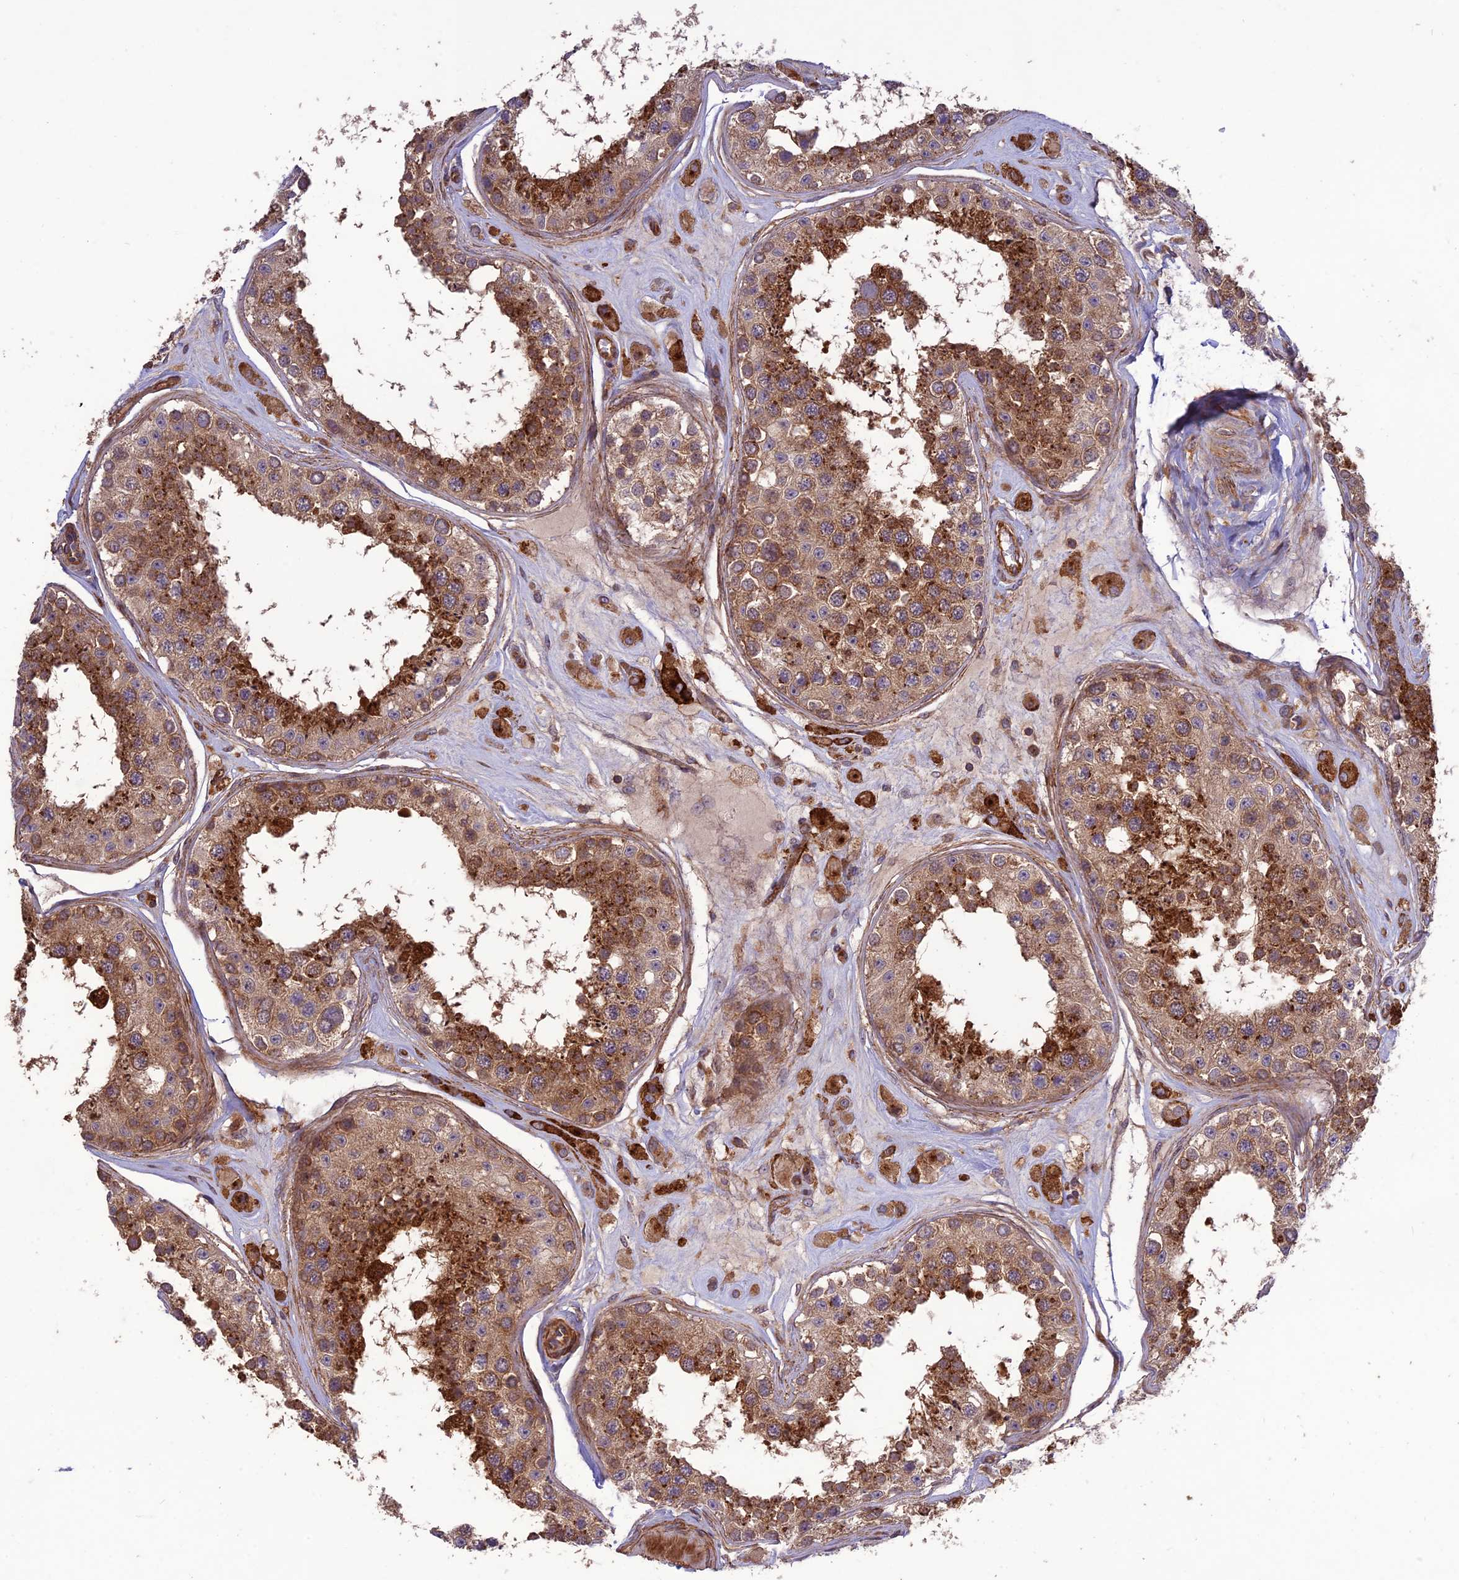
{"staining": {"intensity": "strong", "quantity": ">75%", "location": "cytoplasmic/membranous"}, "tissue": "testis", "cell_type": "Cells in seminiferous ducts", "image_type": "normal", "snomed": [{"axis": "morphology", "description": "Normal tissue, NOS"}, {"axis": "topography", "description": "Testis"}], "caption": "Strong cytoplasmic/membranous expression for a protein is present in approximately >75% of cells in seminiferous ducts of unremarkable testis using immunohistochemistry (IHC).", "gene": "TMEM131L", "patient": {"sex": "male", "age": 25}}